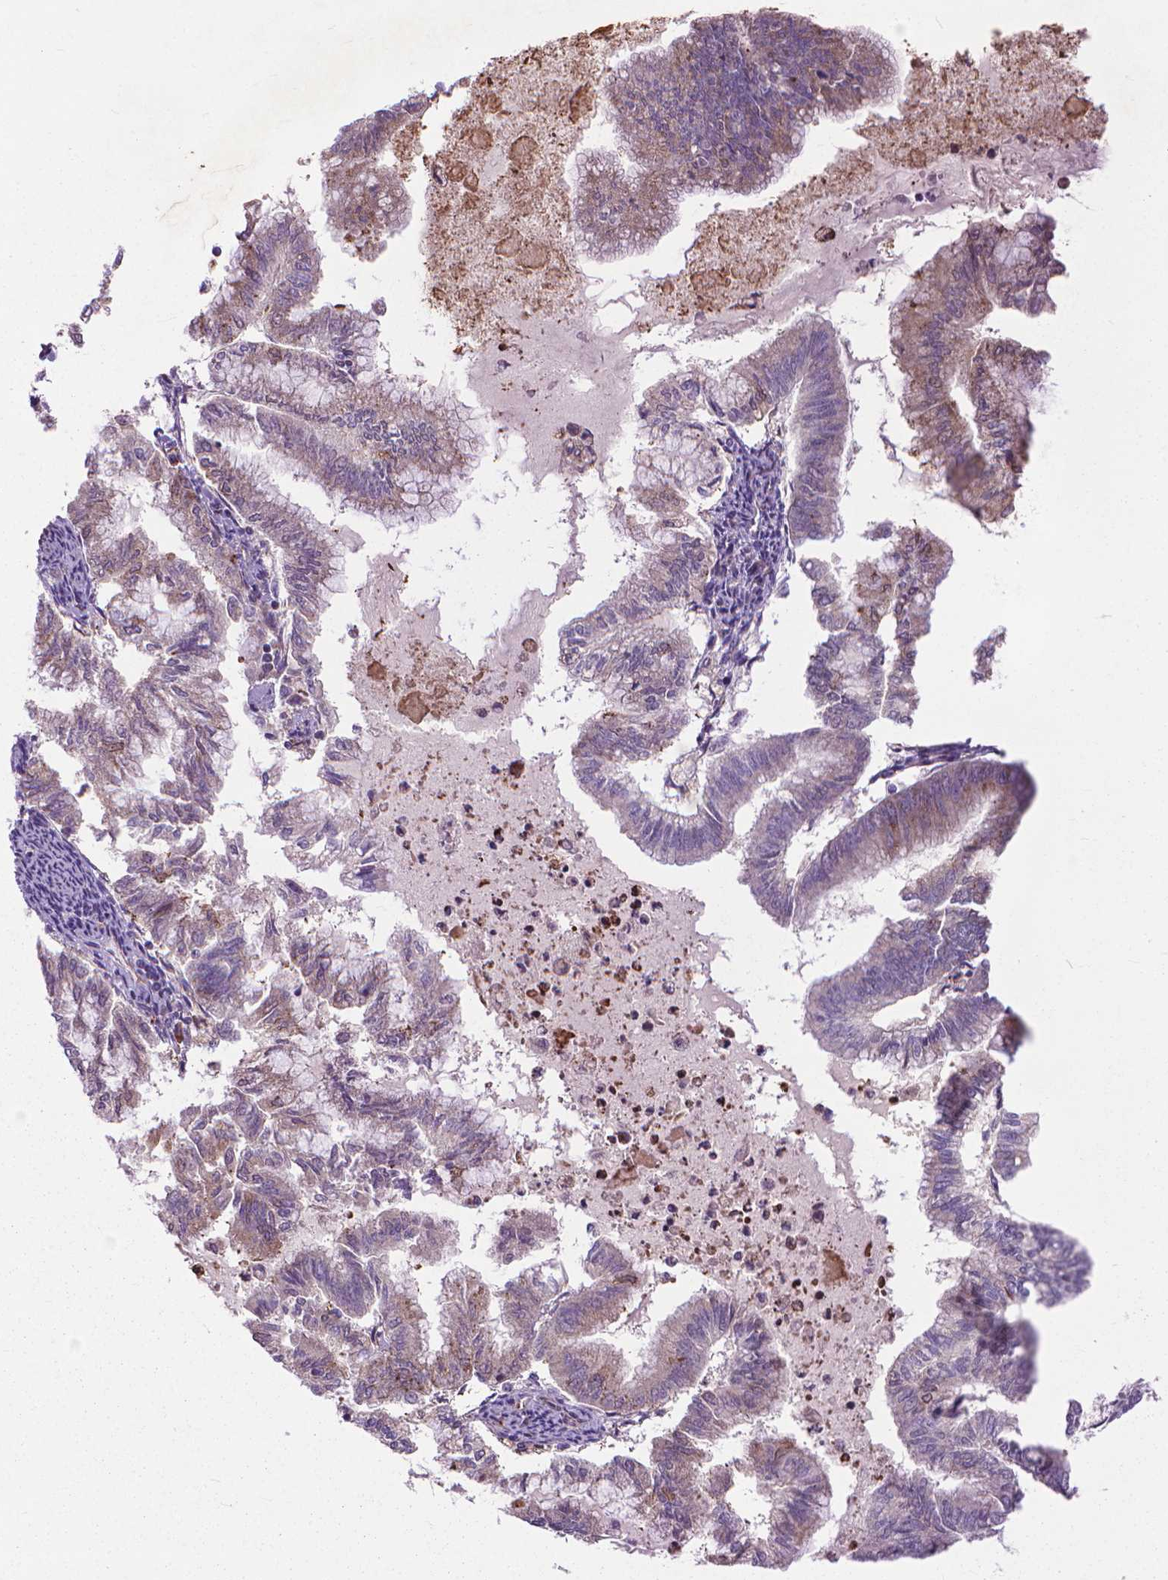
{"staining": {"intensity": "weak", "quantity": "<25%", "location": "cytoplasmic/membranous"}, "tissue": "endometrial cancer", "cell_type": "Tumor cells", "image_type": "cancer", "snomed": [{"axis": "morphology", "description": "Adenocarcinoma, NOS"}, {"axis": "topography", "description": "Endometrium"}], "caption": "DAB immunohistochemical staining of human endometrial cancer demonstrates no significant positivity in tumor cells.", "gene": "MYH14", "patient": {"sex": "female", "age": 79}}